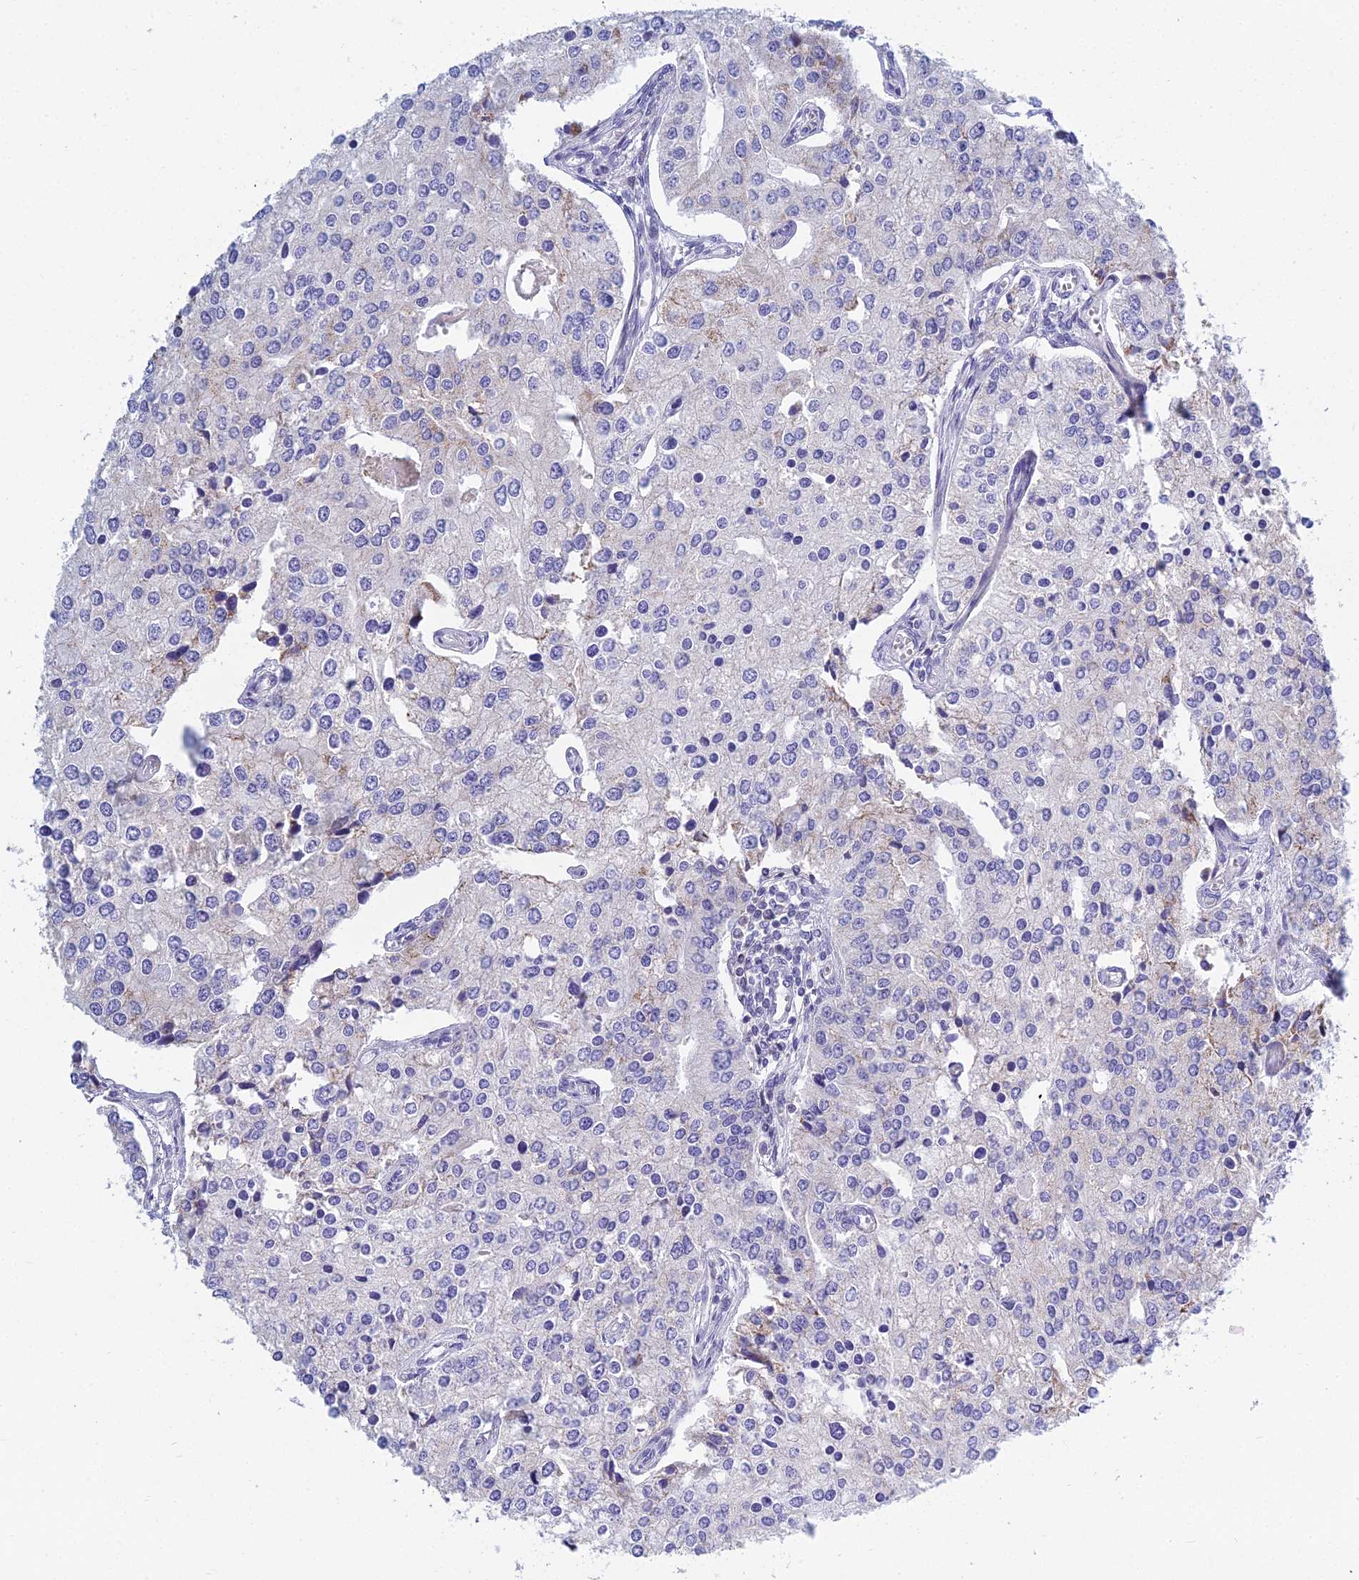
{"staining": {"intensity": "weak", "quantity": "<25%", "location": "cytoplasmic/membranous"}, "tissue": "prostate cancer", "cell_type": "Tumor cells", "image_type": "cancer", "snomed": [{"axis": "morphology", "description": "Adenocarcinoma, High grade"}, {"axis": "topography", "description": "Prostate"}], "caption": "Tumor cells show no significant positivity in prostate cancer (high-grade adenocarcinoma).", "gene": "PRR13", "patient": {"sex": "male", "age": 62}}